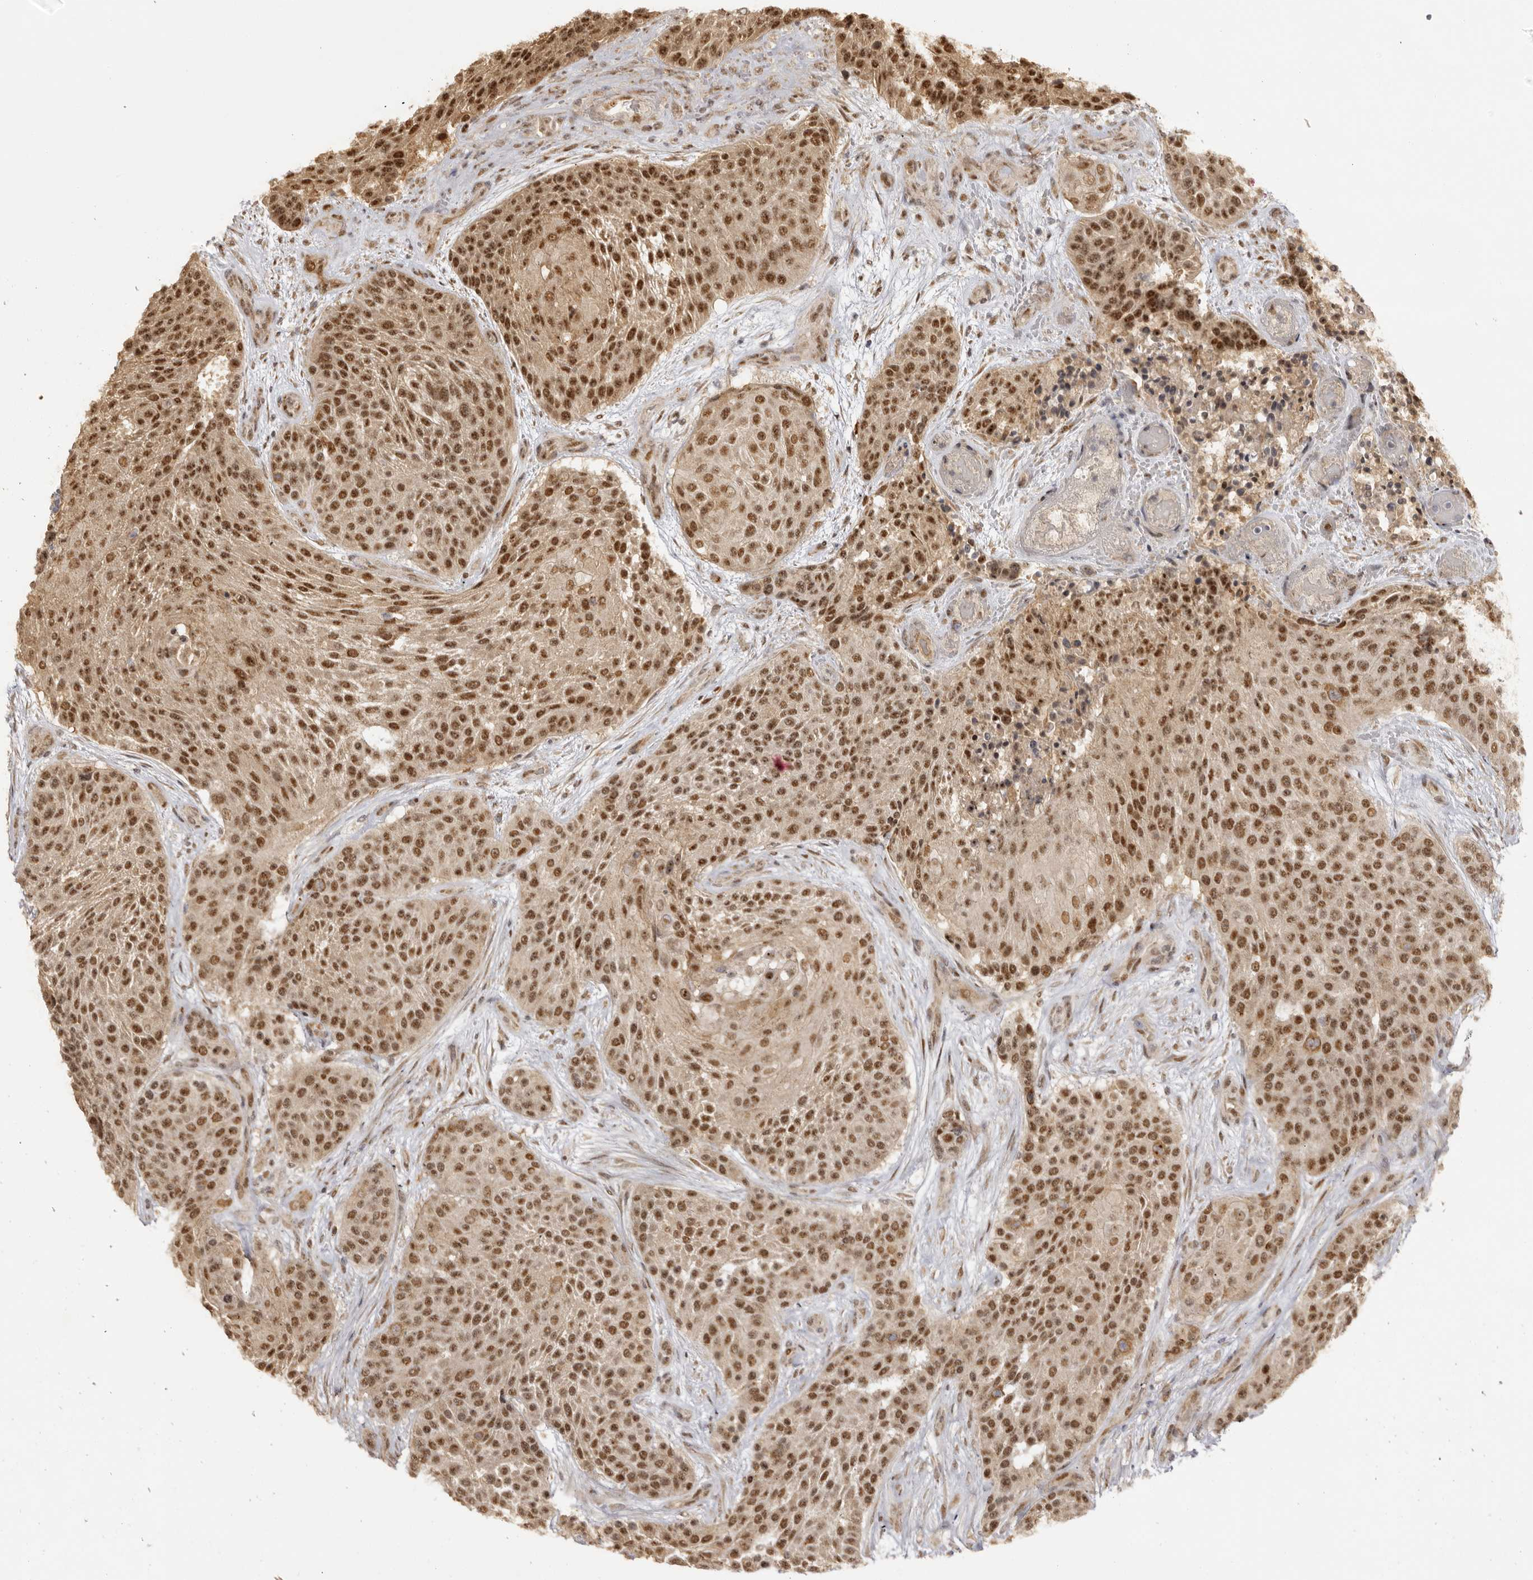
{"staining": {"intensity": "strong", "quantity": ">75%", "location": "cytoplasmic/membranous,nuclear"}, "tissue": "urothelial cancer", "cell_type": "Tumor cells", "image_type": "cancer", "snomed": [{"axis": "morphology", "description": "Urothelial carcinoma, High grade"}, {"axis": "topography", "description": "Urinary bladder"}], "caption": "The micrograph reveals a brown stain indicating the presence of a protein in the cytoplasmic/membranous and nuclear of tumor cells in urothelial cancer. The staining was performed using DAB, with brown indicating positive protein expression. Nuclei are stained blue with hematoxylin.", "gene": "ZNF326", "patient": {"sex": "female", "age": 63}}